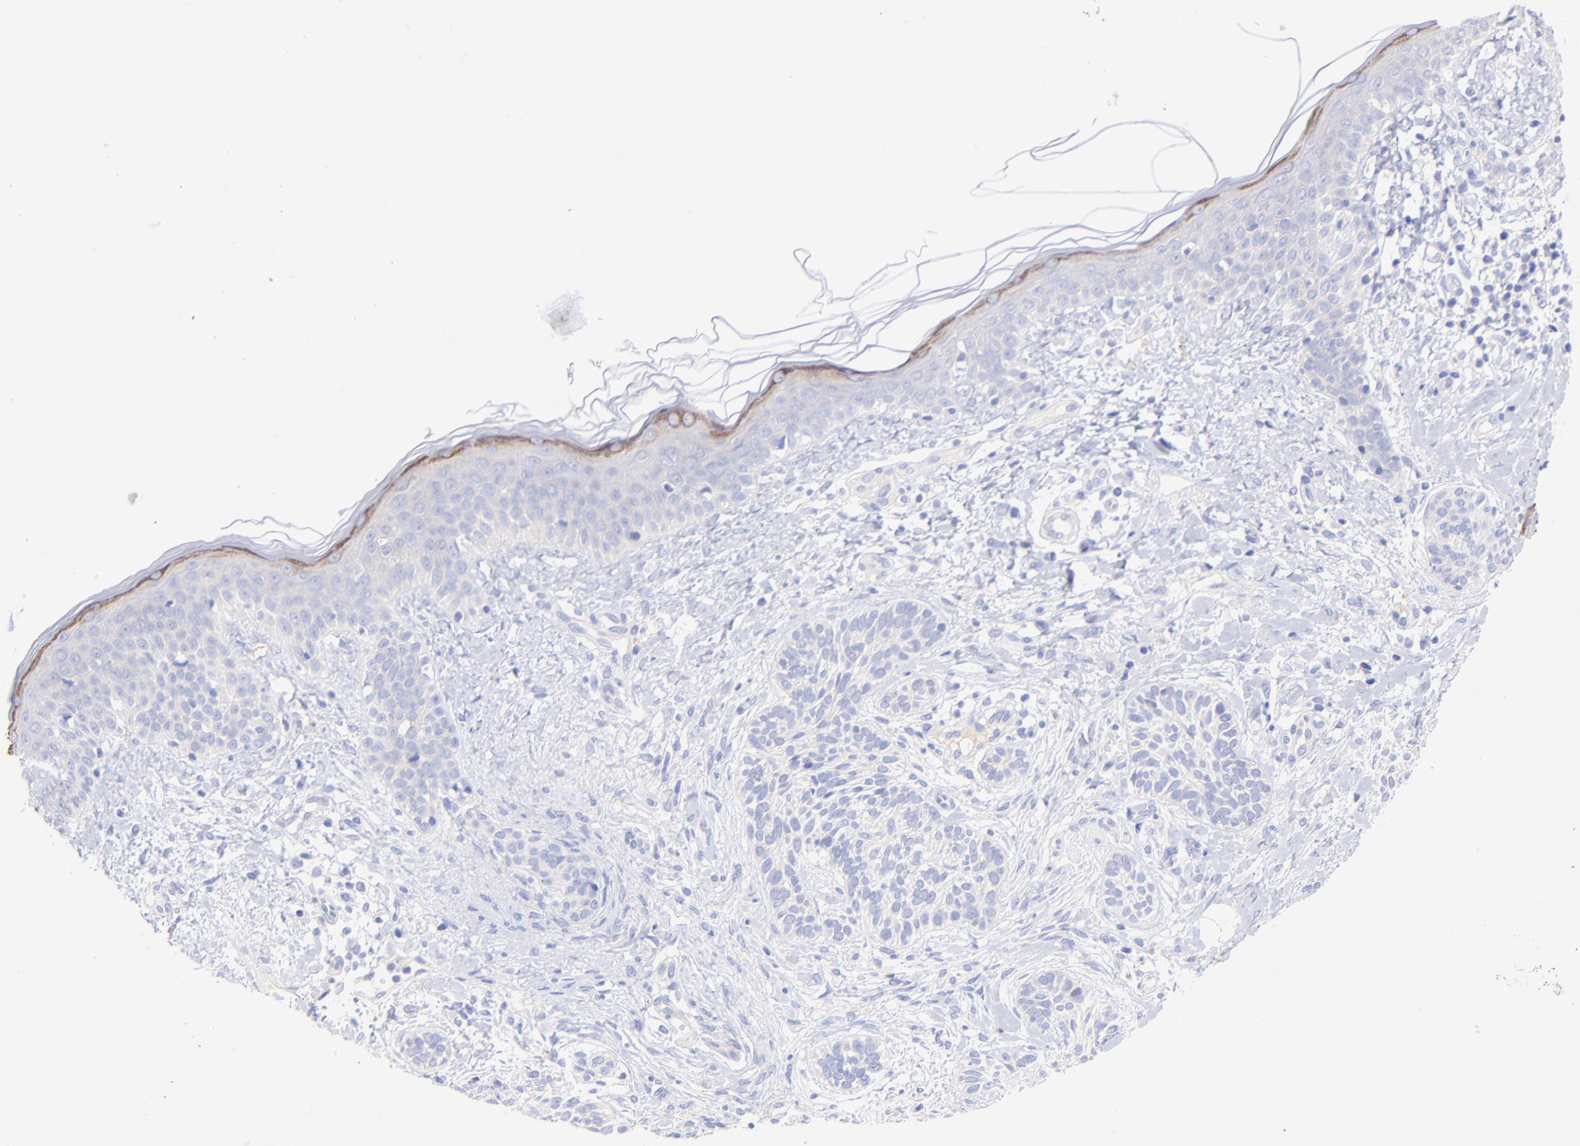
{"staining": {"intensity": "negative", "quantity": "none", "location": "none"}, "tissue": "skin cancer", "cell_type": "Tumor cells", "image_type": "cancer", "snomed": [{"axis": "morphology", "description": "Normal tissue, NOS"}, {"axis": "morphology", "description": "Basal cell carcinoma"}, {"axis": "topography", "description": "Skin"}], "caption": "Human skin cancer (basal cell carcinoma) stained for a protein using immunohistochemistry (IHC) reveals no positivity in tumor cells.", "gene": "GPHN", "patient": {"sex": "male", "age": 63}}